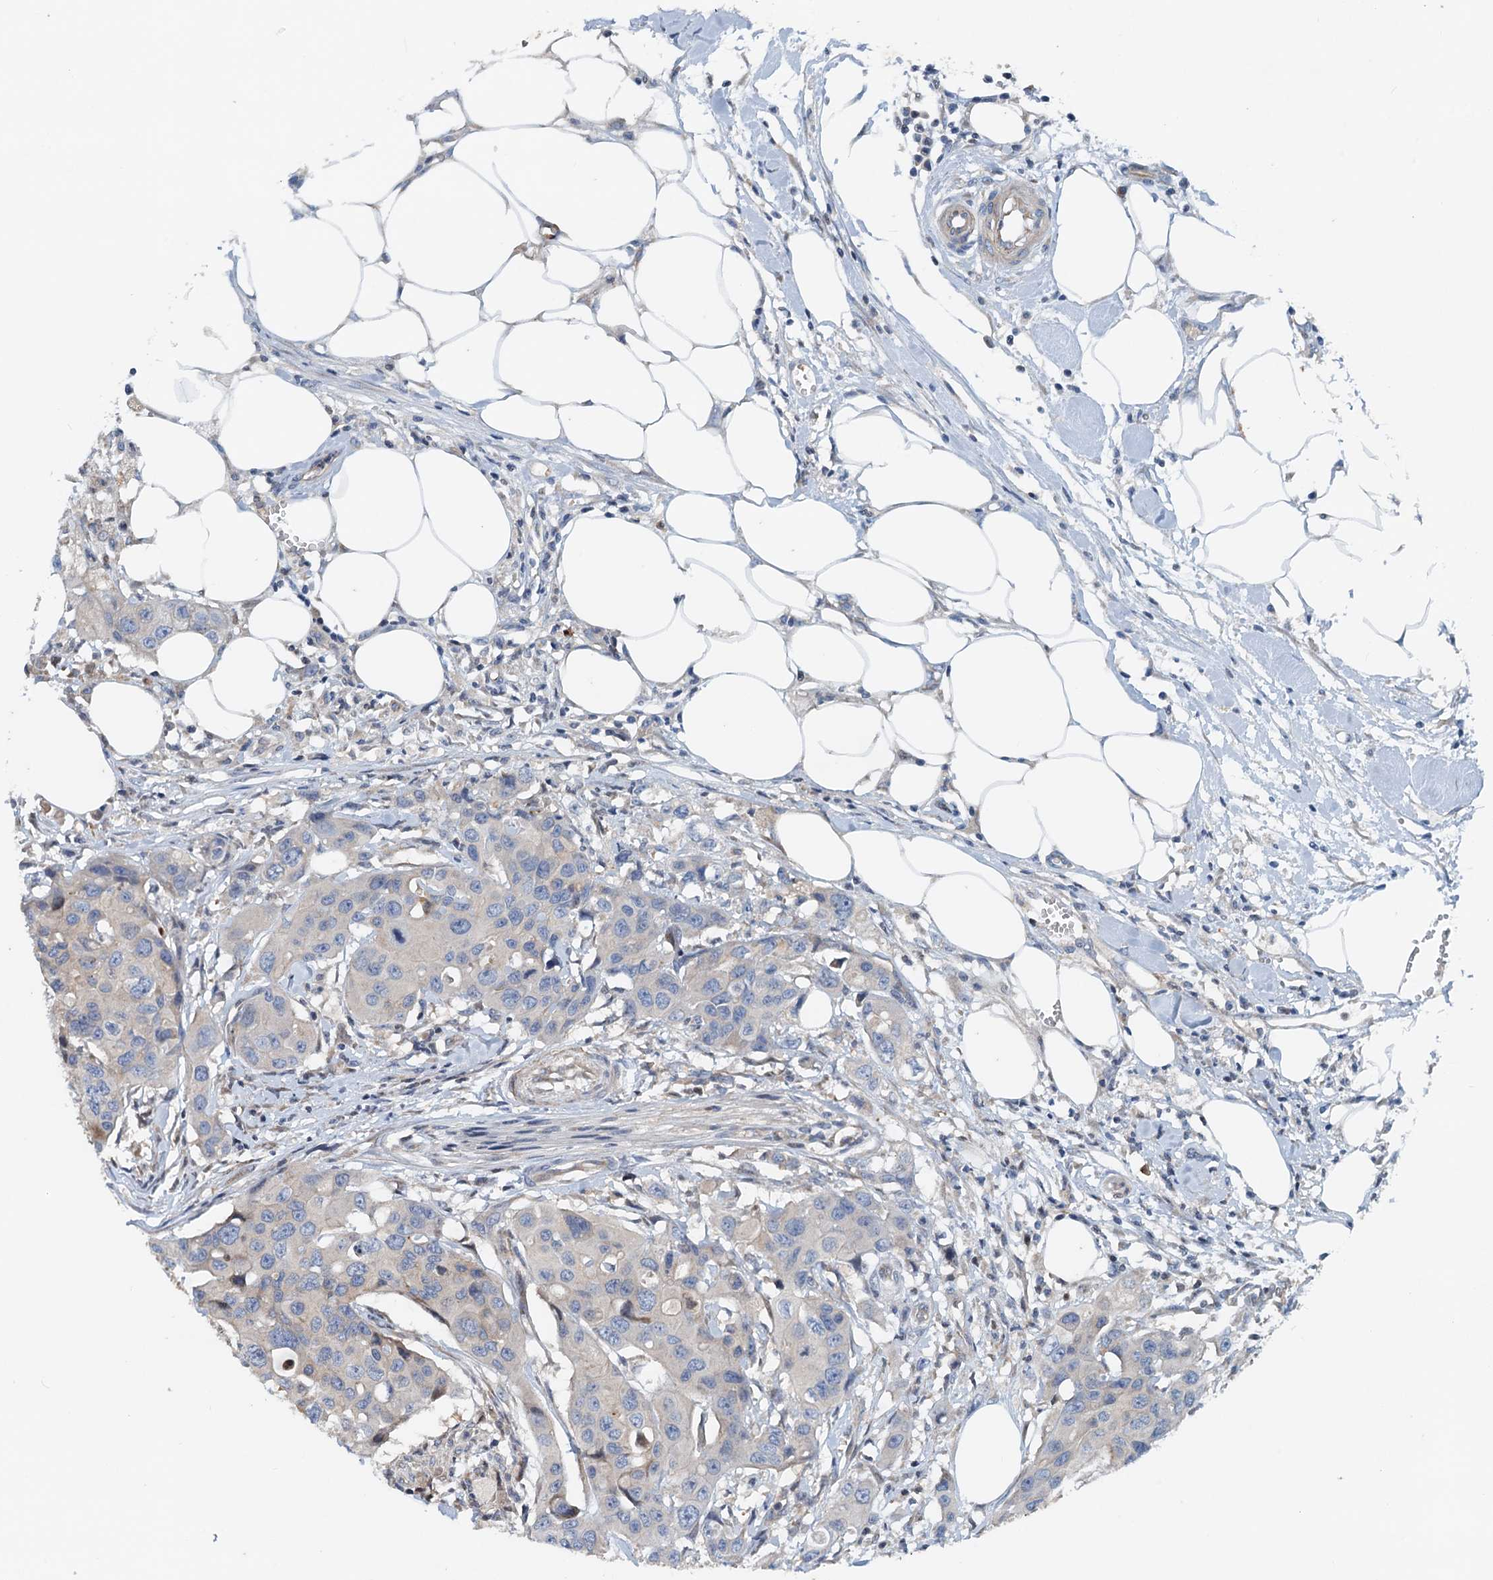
{"staining": {"intensity": "negative", "quantity": "none", "location": "none"}, "tissue": "colorectal cancer", "cell_type": "Tumor cells", "image_type": "cancer", "snomed": [{"axis": "morphology", "description": "Adenocarcinoma, NOS"}, {"axis": "topography", "description": "Colon"}], "caption": "Human colorectal cancer stained for a protein using immunohistochemistry (IHC) shows no staining in tumor cells.", "gene": "NBEA", "patient": {"sex": "male", "age": 77}}